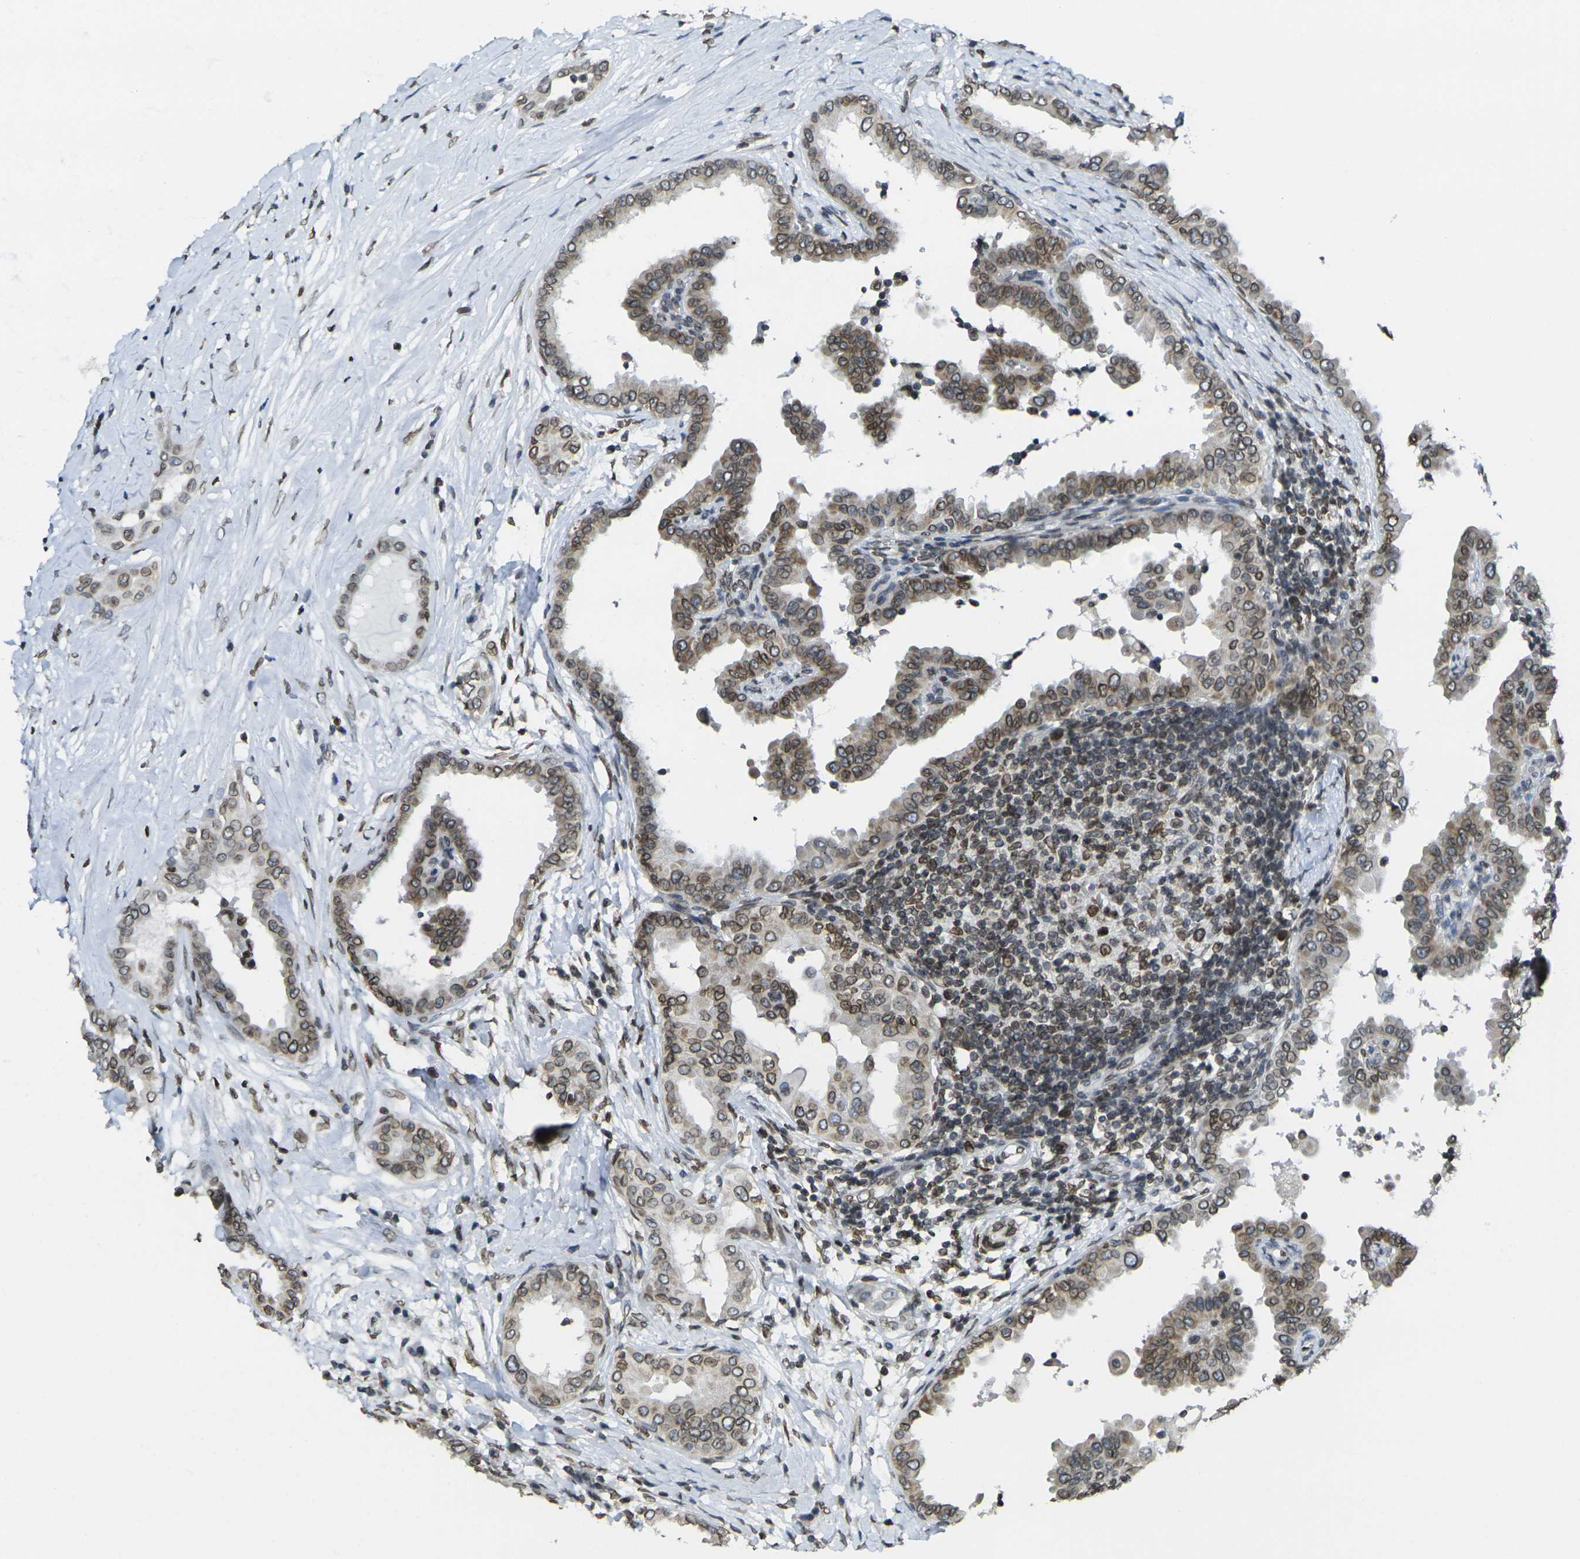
{"staining": {"intensity": "moderate", "quantity": ">75%", "location": "cytoplasmic/membranous,nuclear"}, "tissue": "thyroid cancer", "cell_type": "Tumor cells", "image_type": "cancer", "snomed": [{"axis": "morphology", "description": "Papillary adenocarcinoma, NOS"}, {"axis": "topography", "description": "Thyroid gland"}], "caption": "A brown stain labels moderate cytoplasmic/membranous and nuclear staining of a protein in human thyroid papillary adenocarcinoma tumor cells.", "gene": "BRDT", "patient": {"sex": "male", "age": 33}}